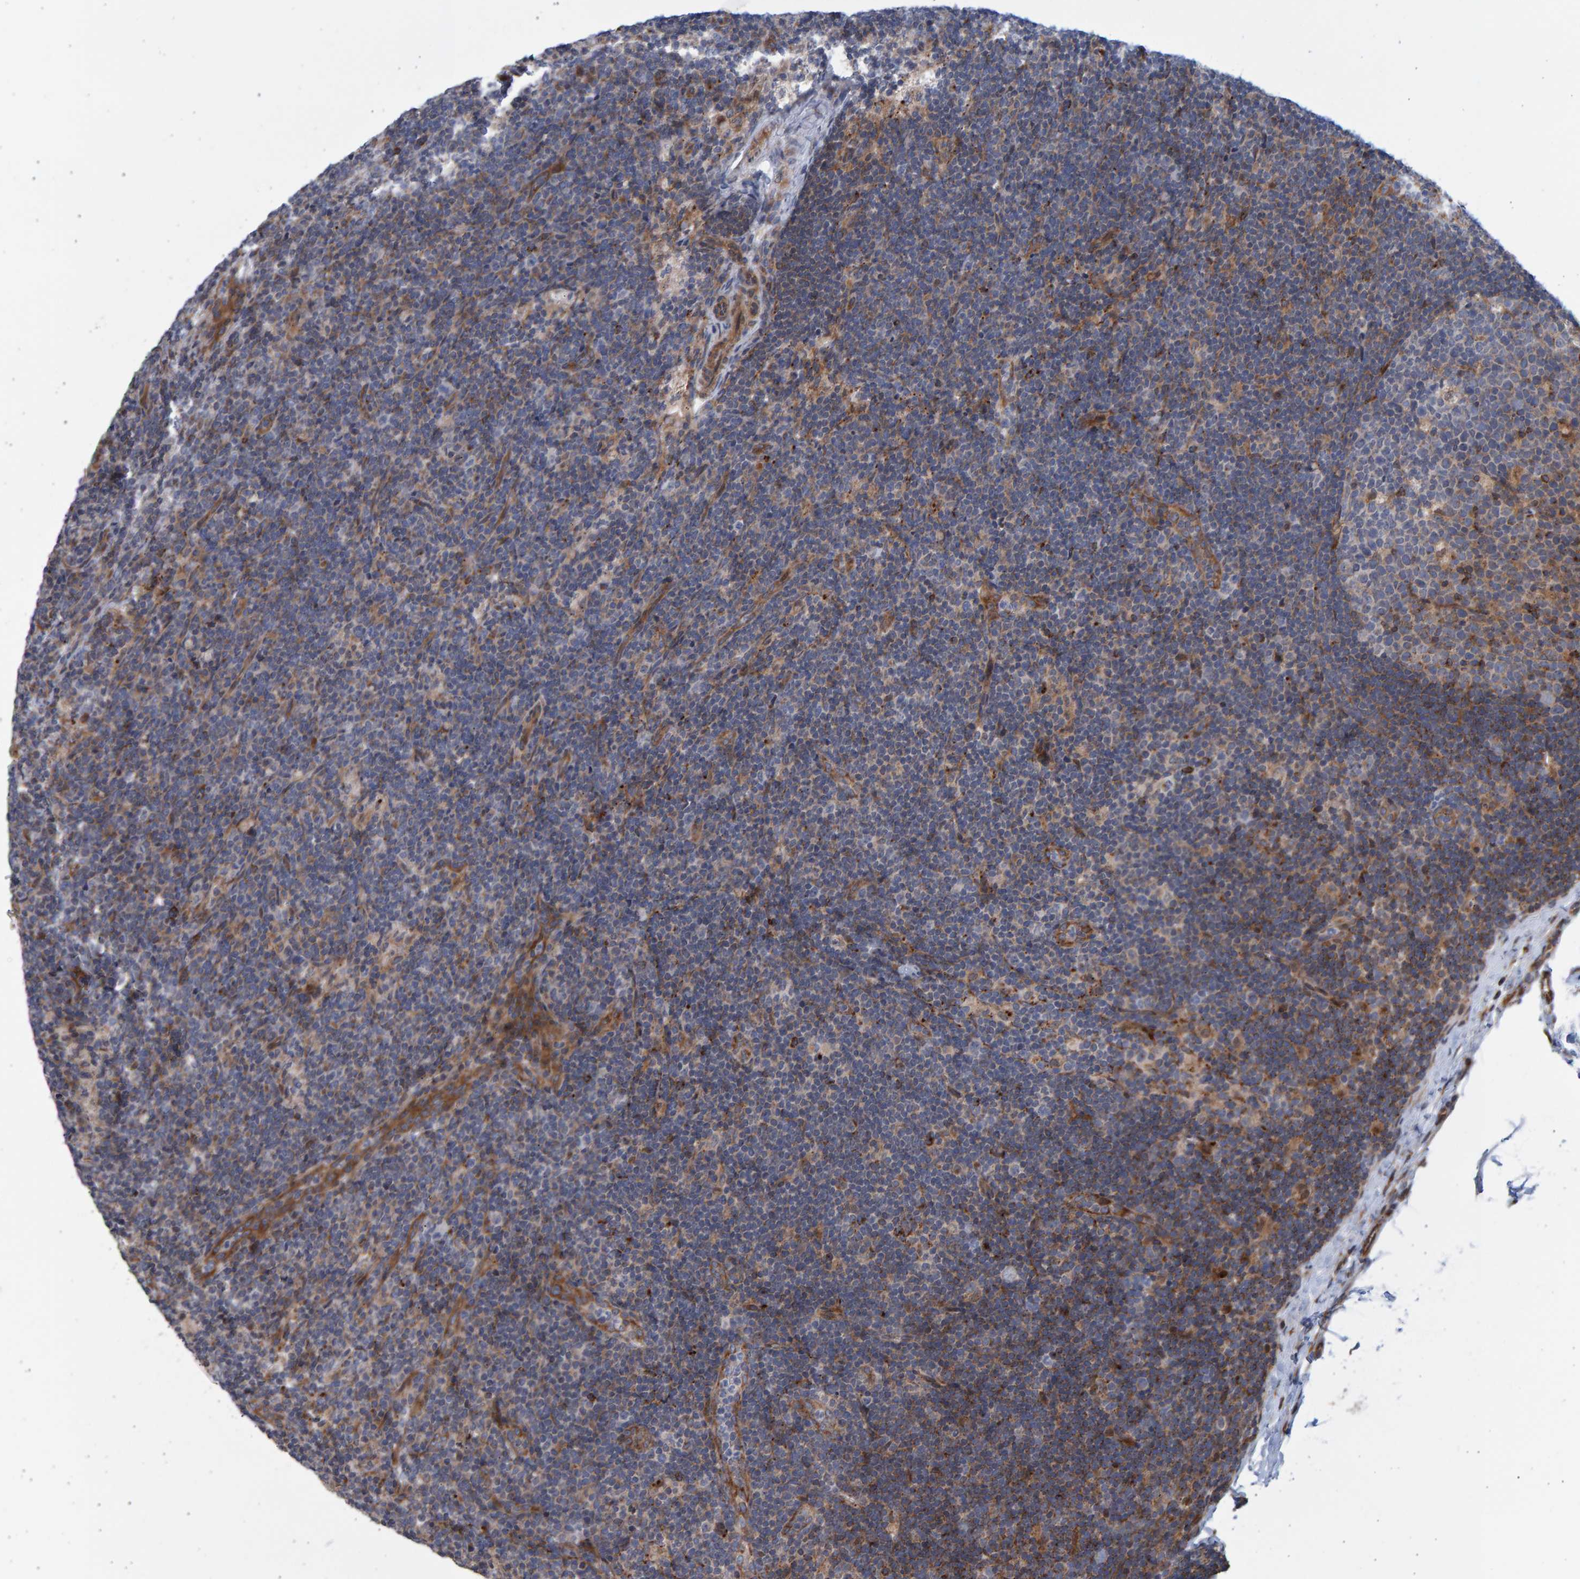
{"staining": {"intensity": "moderate", "quantity": "<25%", "location": "cytoplasmic/membranous"}, "tissue": "lymph node", "cell_type": "Germinal center cells", "image_type": "normal", "snomed": [{"axis": "morphology", "description": "Normal tissue, NOS"}, {"axis": "topography", "description": "Lymph node"}], "caption": "Immunohistochemical staining of benign human lymph node displays <25% levels of moderate cytoplasmic/membranous protein expression in about <25% of germinal center cells.", "gene": "LRBA", "patient": {"sex": "female", "age": 22}}